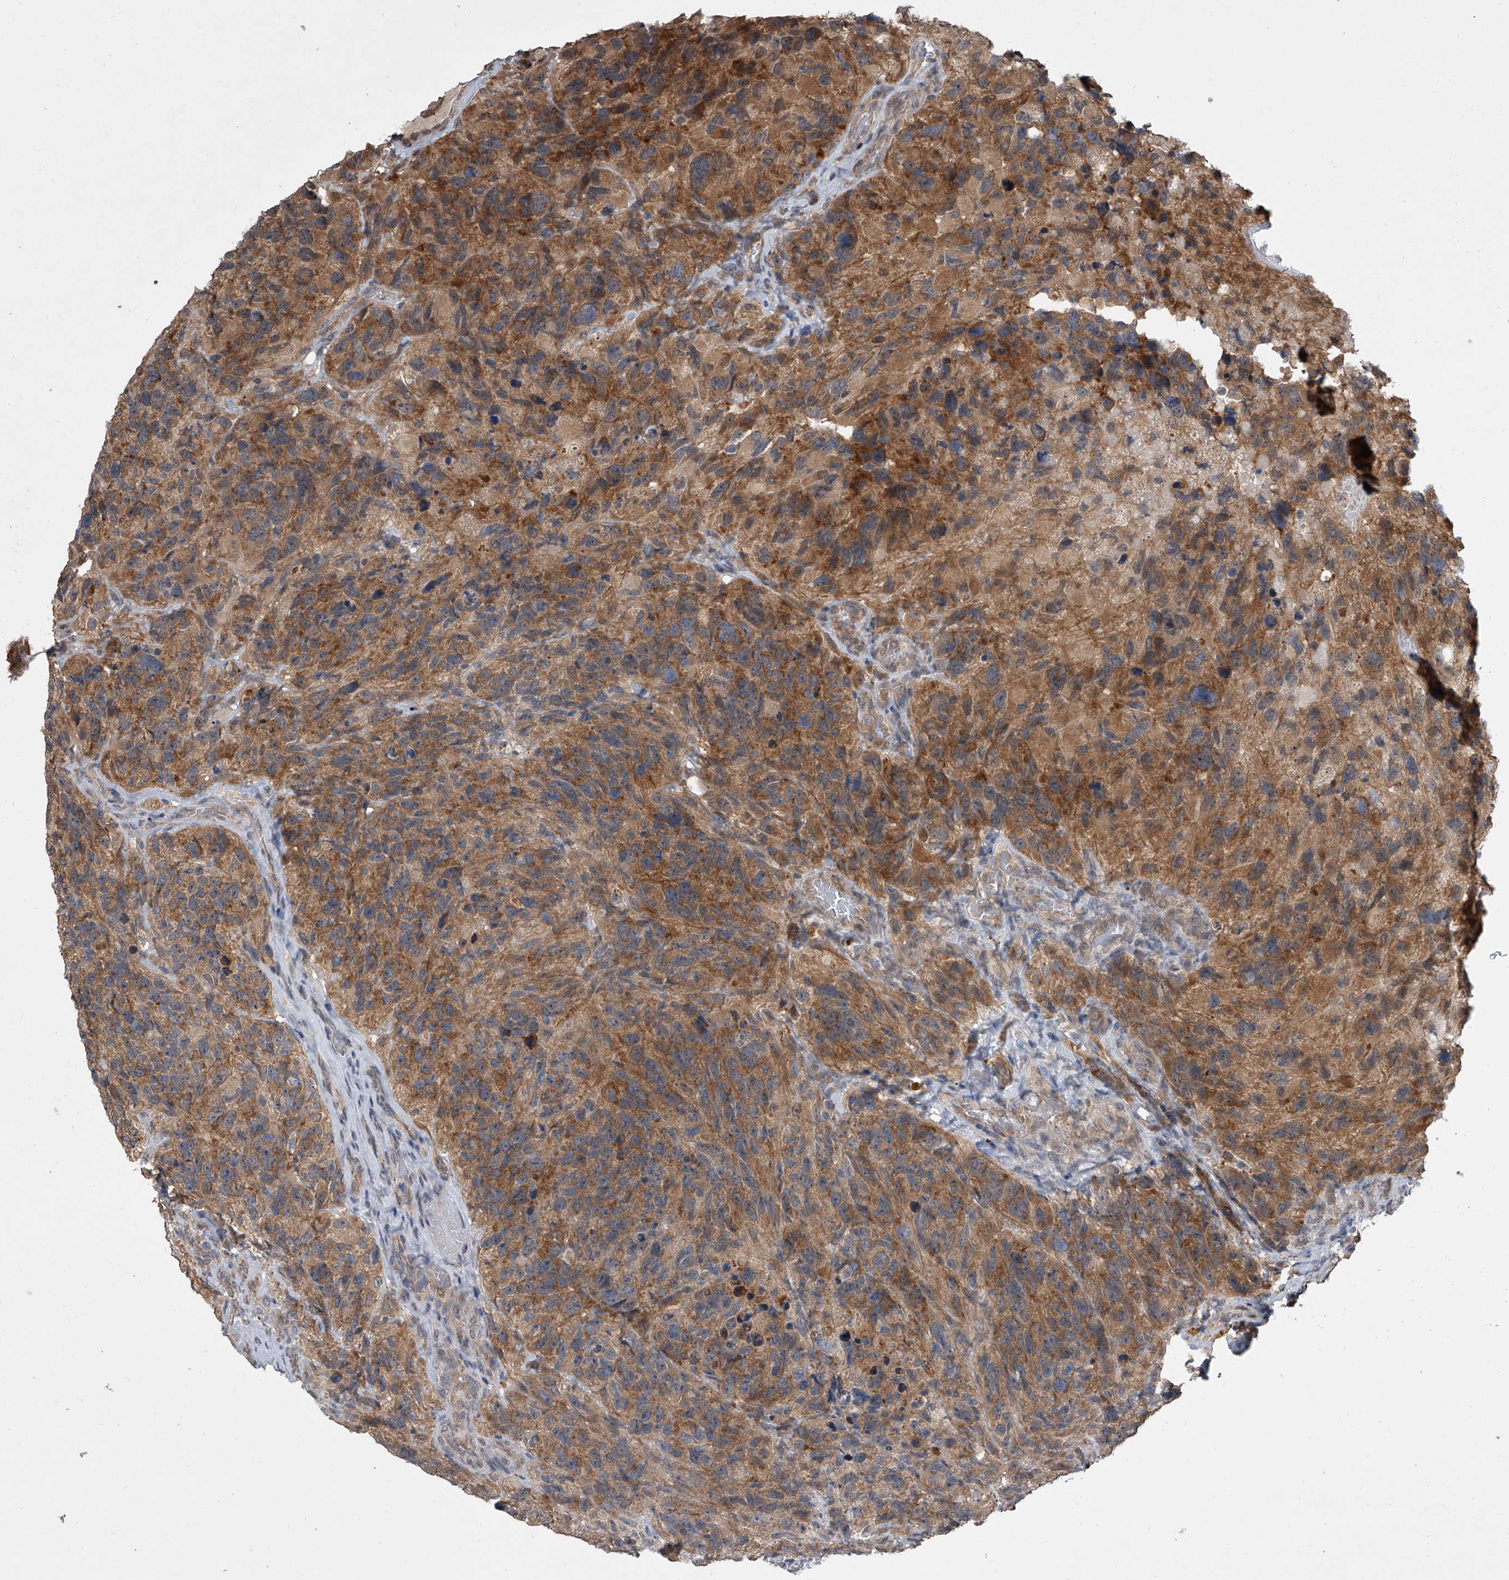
{"staining": {"intensity": "moderate", "quantity": ">75%", "location": "cytoplasmic/membranous"}, "tissue": "glioma", "cell_type": "Tumor cells", "image_type": "cancer", "snomed": [{"axis": "morphology", "description": "Glioma, malignant, High grade"}, {"axis": "topography", "description": "Brain"}], "caption": "An image of malignant high-grade glioma stained for a protein reveals moderate cytoplasmic/membranous brown staining in tumor cells.", "gene": "GEMIN8", "patient": {"sex": "male", "age": 69}}